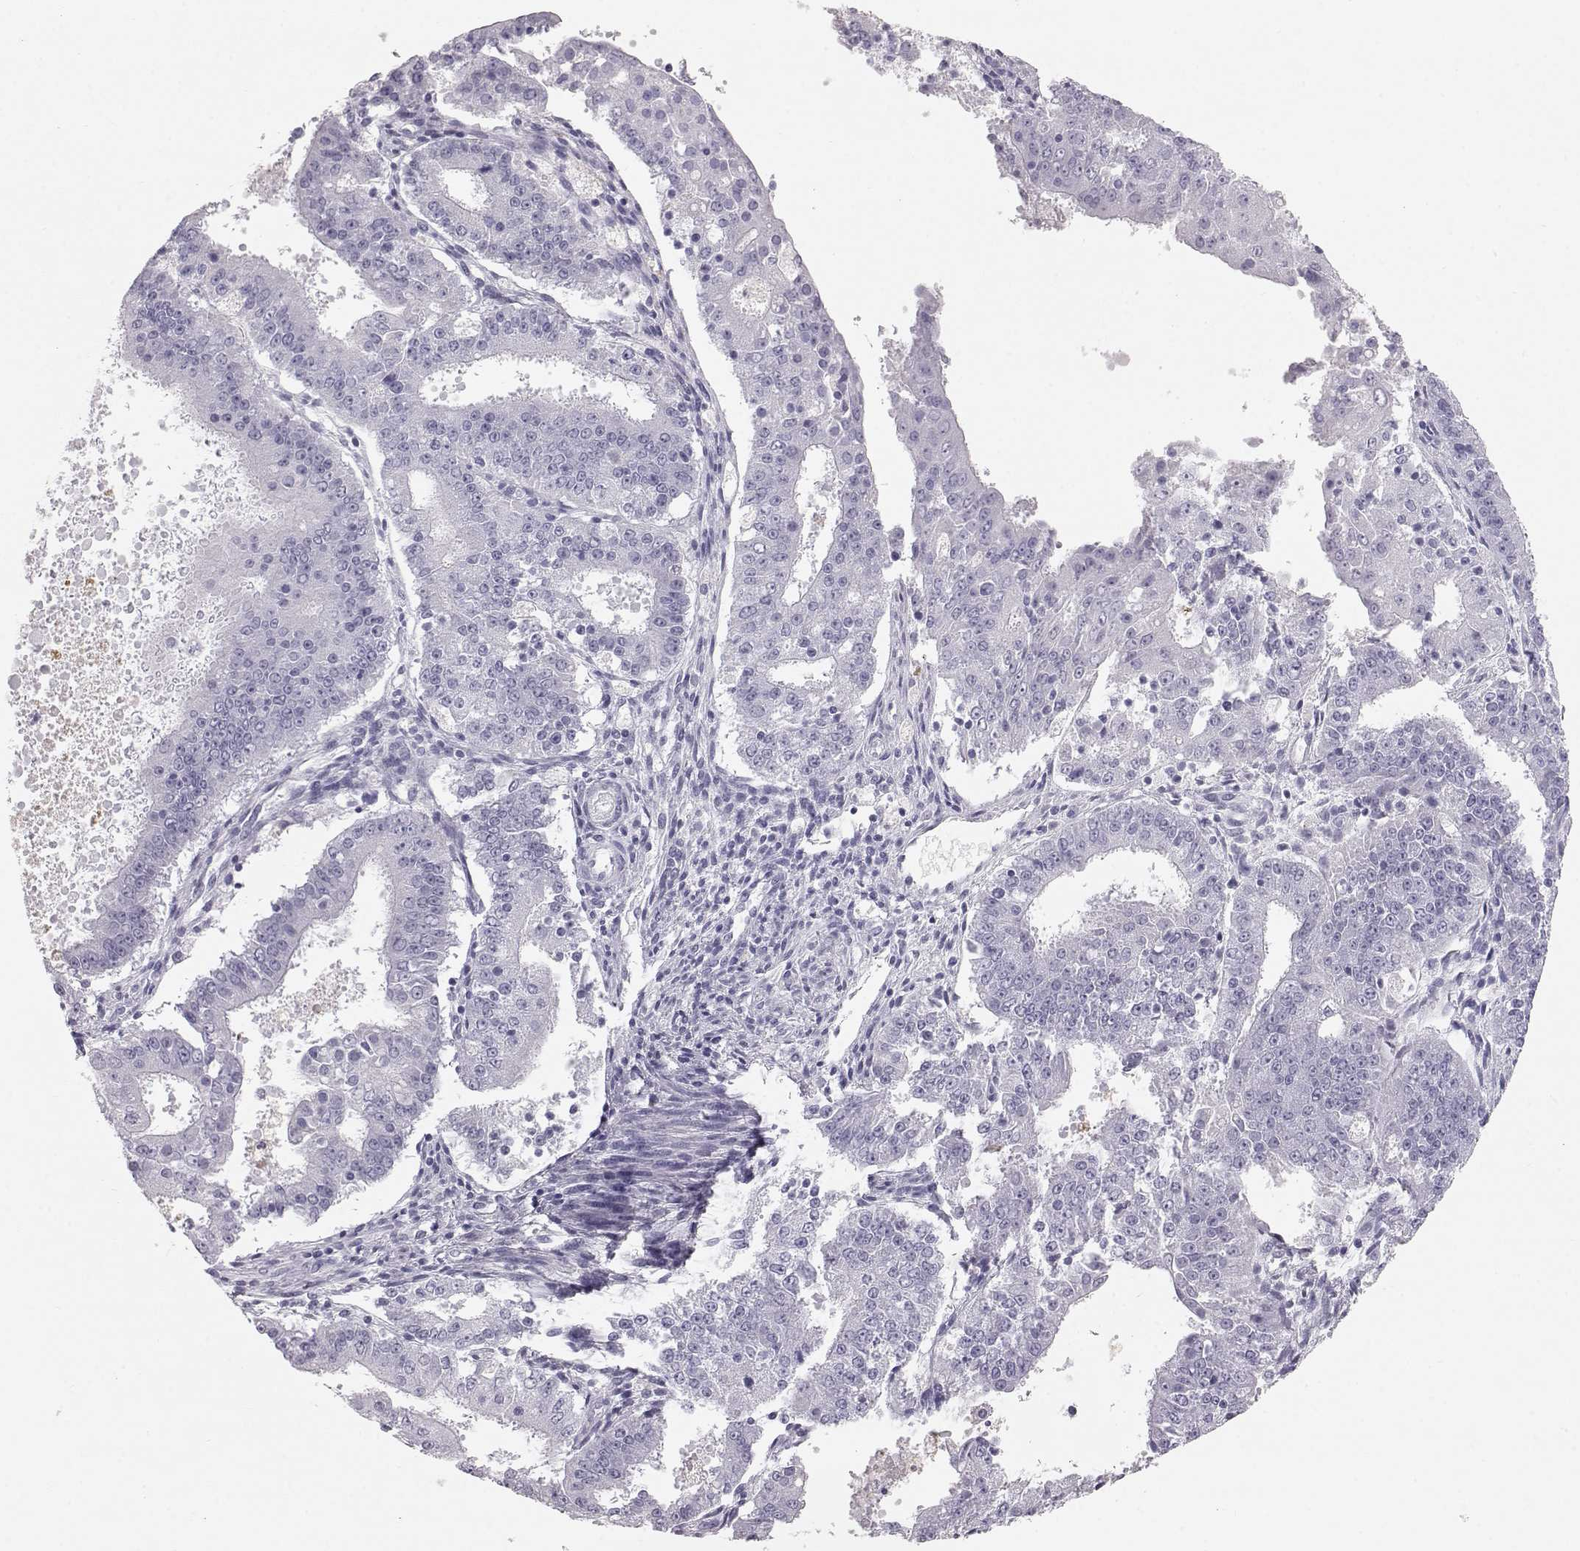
{"staining": {"intensity": "negative", "quantity": "none", "location": "none"}, "tissue": "ovarian cancer", "cell_type": "Tumor cells", "image_type": "cancer", "snomed": [{"axis": "morphology", "description": "Carcinoma, endometroid"}, {"axis": "topography", "description": "Ovary"}], "caption": "Ovarian cancer stained for a protein using immunohistochemistry shows no staining tumor cells.", "gene": "KRTAP16-1", "patient": {"sex": "female", "age": 42}}